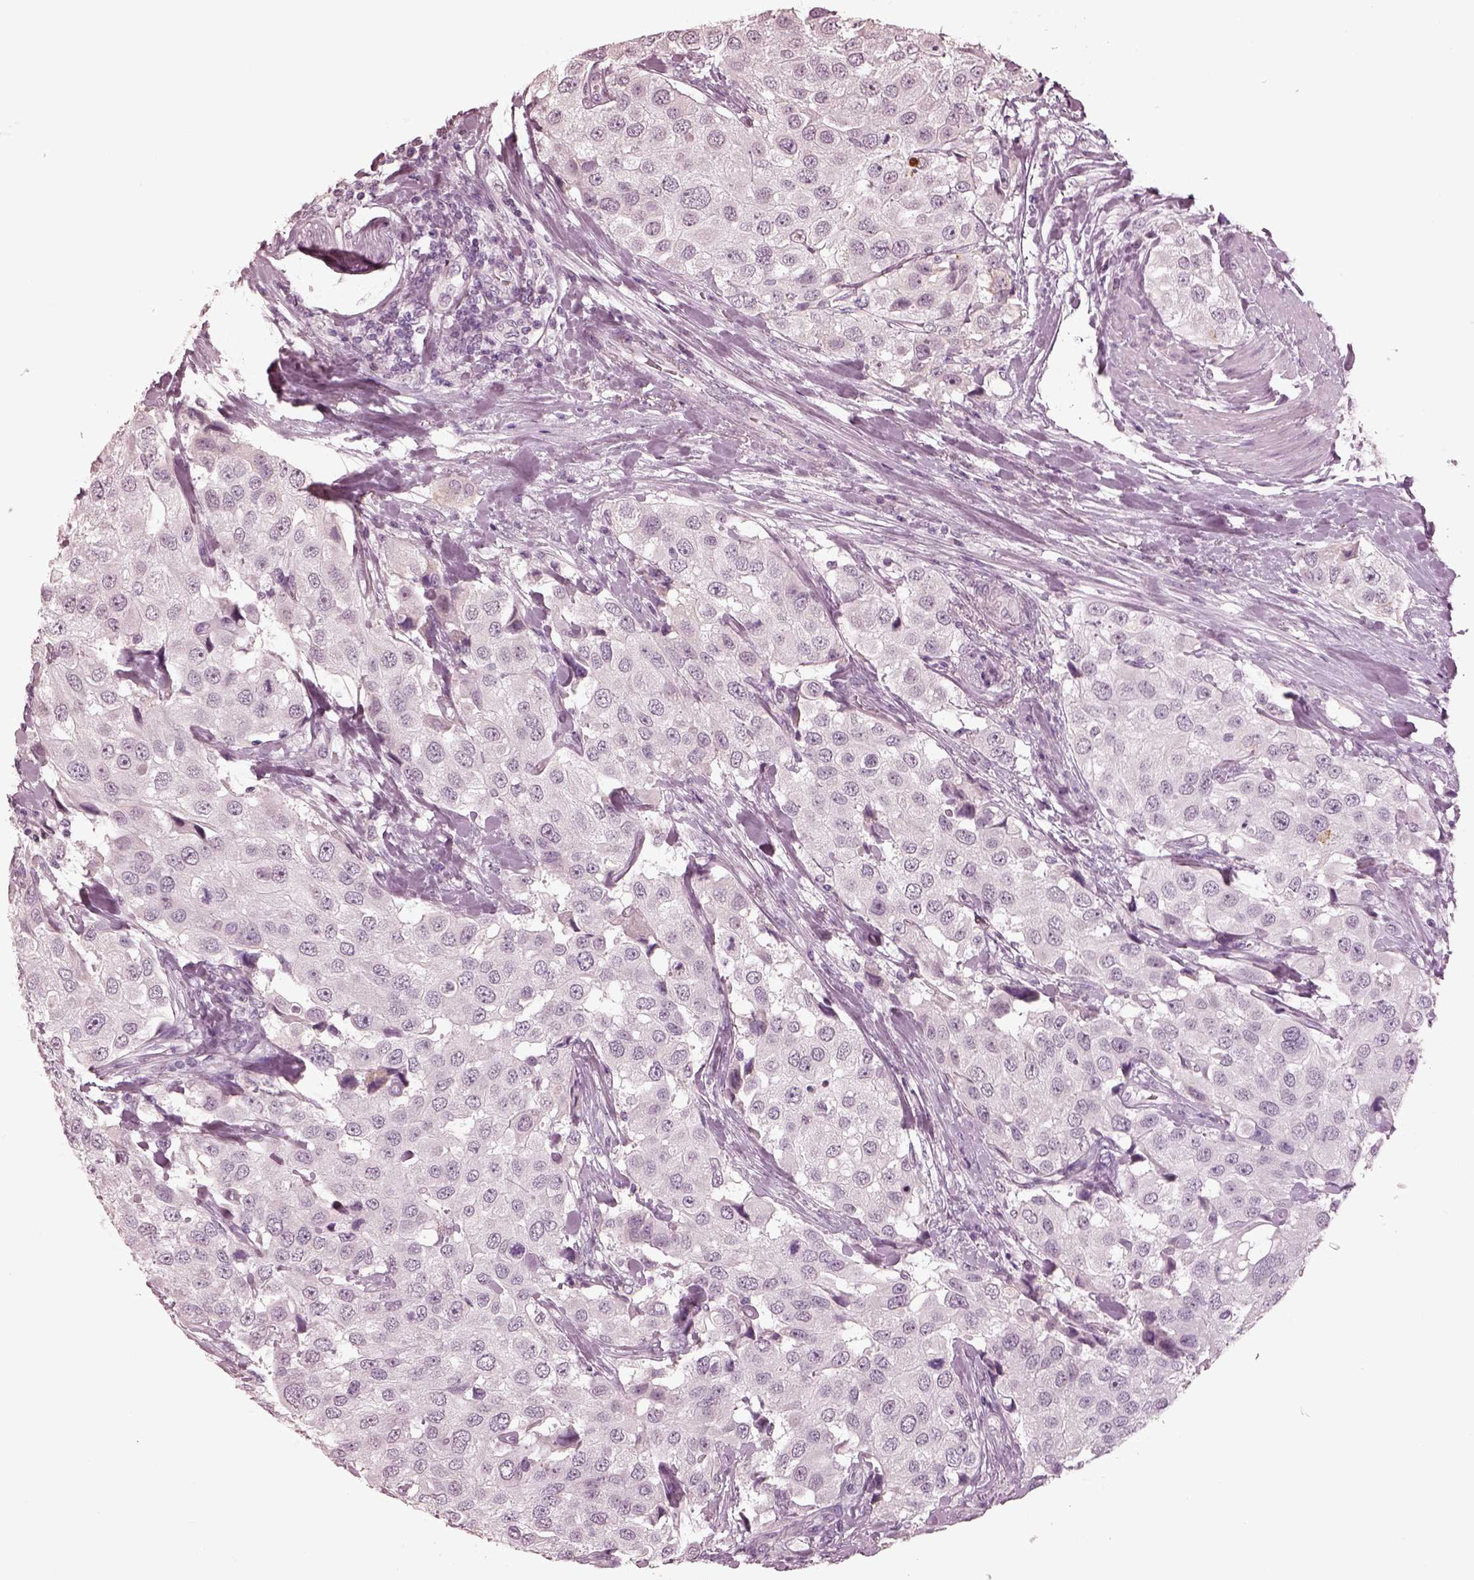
{"staining": {"intensity": "negative", "quantity": "none", "location": "none"}, "tissue": "urothelial cancer", "cell_type": "Tumor cells", "image_type": "cancer", "snomed": [{"axis": "morphology", "description": "Urothelial carcinoma, High grade"}, {"axis": "topography", "description": "Urinary bladder"}], "caption": "This is a image of IHC staining of urothelial carcinoma (high-grade), which shows no expression in tumor cells.", "gene": "KCNA2", "patient": {"sex": "female", "age": 64}}